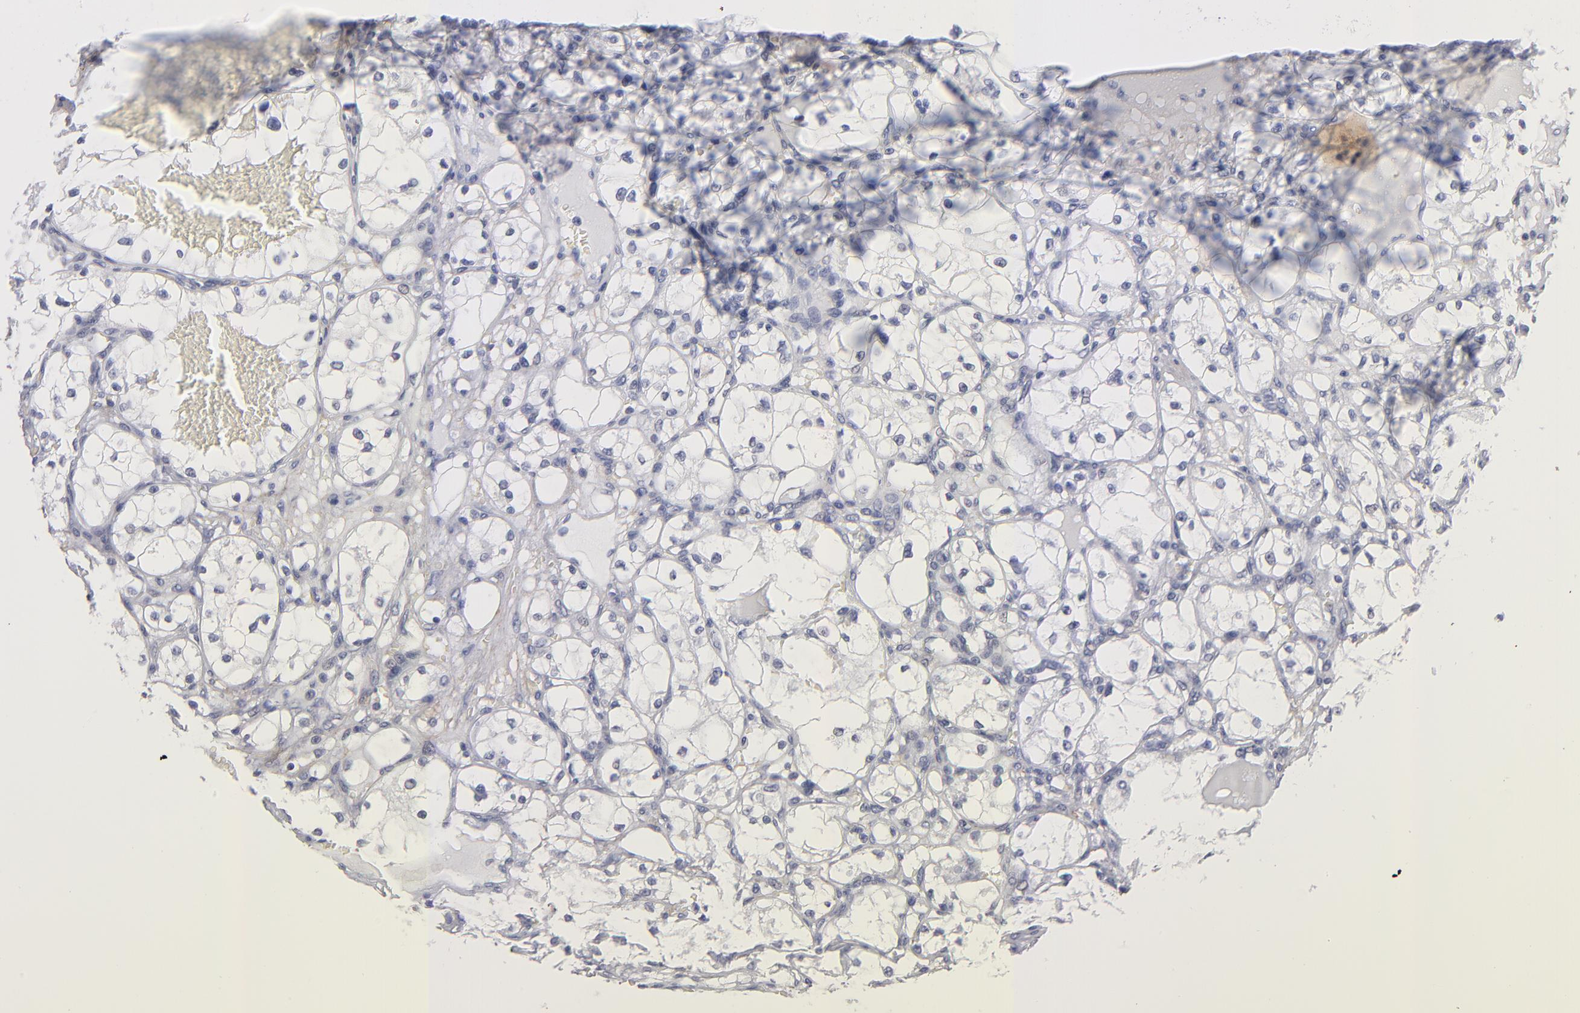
{"staining": {"intensity": "negative", "quantity": "none", "location": "none"}, "tissue": "renal cancer", "cell_type": "Tumor cells", "image_type": "cancer", "snomed": [{"axis": "morphology", "description": "Adenocarcinoma, NOS"}, {"axis": "topography", "description": "Kidney"}], "caption": "The micrograph exhibits no staining of tumor cells in renal cancer (adenocarcinoma). Brightfield microscopy of IHC stained with DAB (brown) and hematoxylin (blue), captured at high magnification.", "gene": "EMILIN1", "patient": {"sex": "male", "age": 61}}